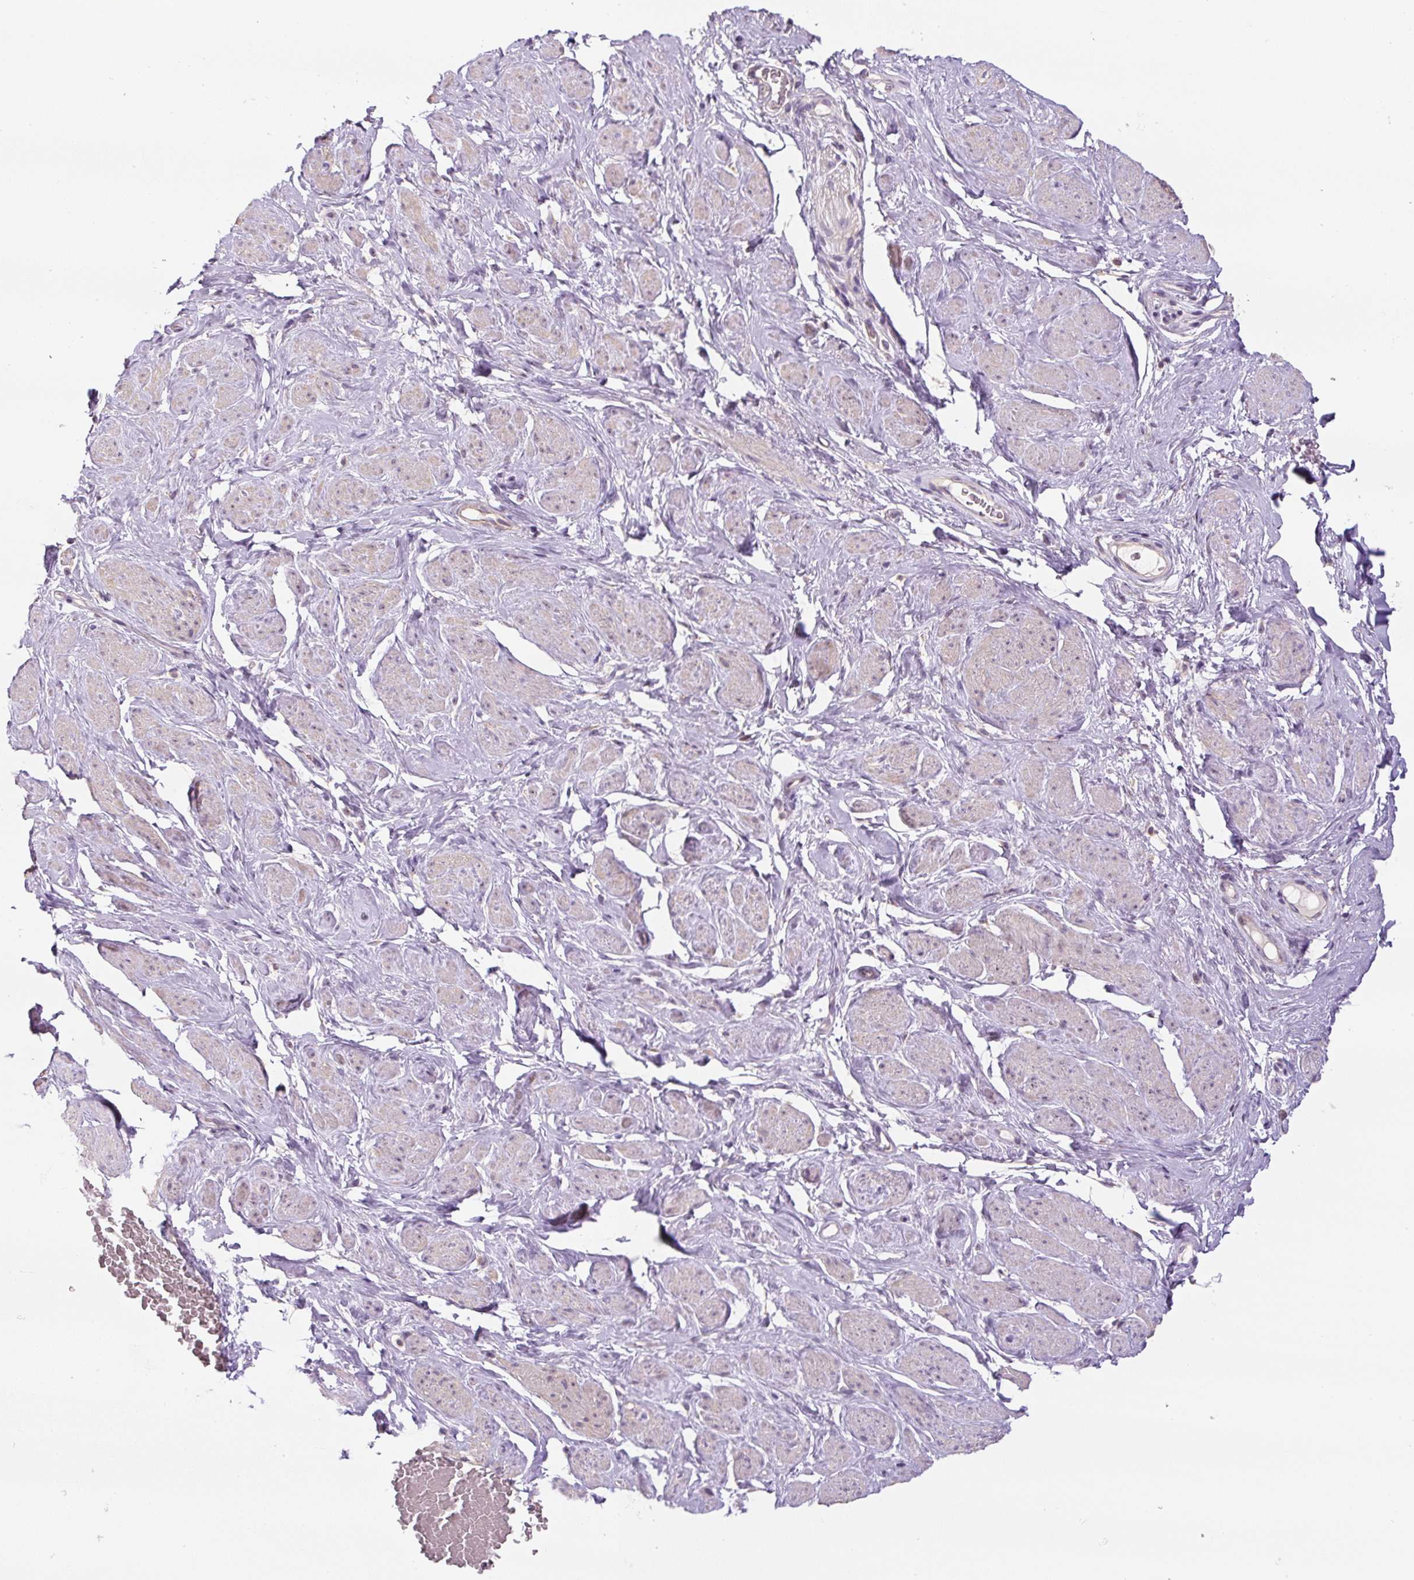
{"staining": {"intensity": "negative", "quantity": "none", "location": "none"}, "tissue": "adipose tissue", "cell_type": "Adipocytes", "image_type": "normal", "snomed": [{"axis": "morphology", "description": "Normal tissue, NOS"}, {"axis": "topography", "description": "Vagina"}, {"axis": "topography", "description": "Peripheral nerve tissue"}], "caption": "An immunohistochemistry (IHC) image of benign adipose tissue is shown. There is no staining in adipocytes of adipose tissue. Nuclei are stained in blue.", "gene": "TMEM151B", "patient": {"sex": "female", "age": 71}}